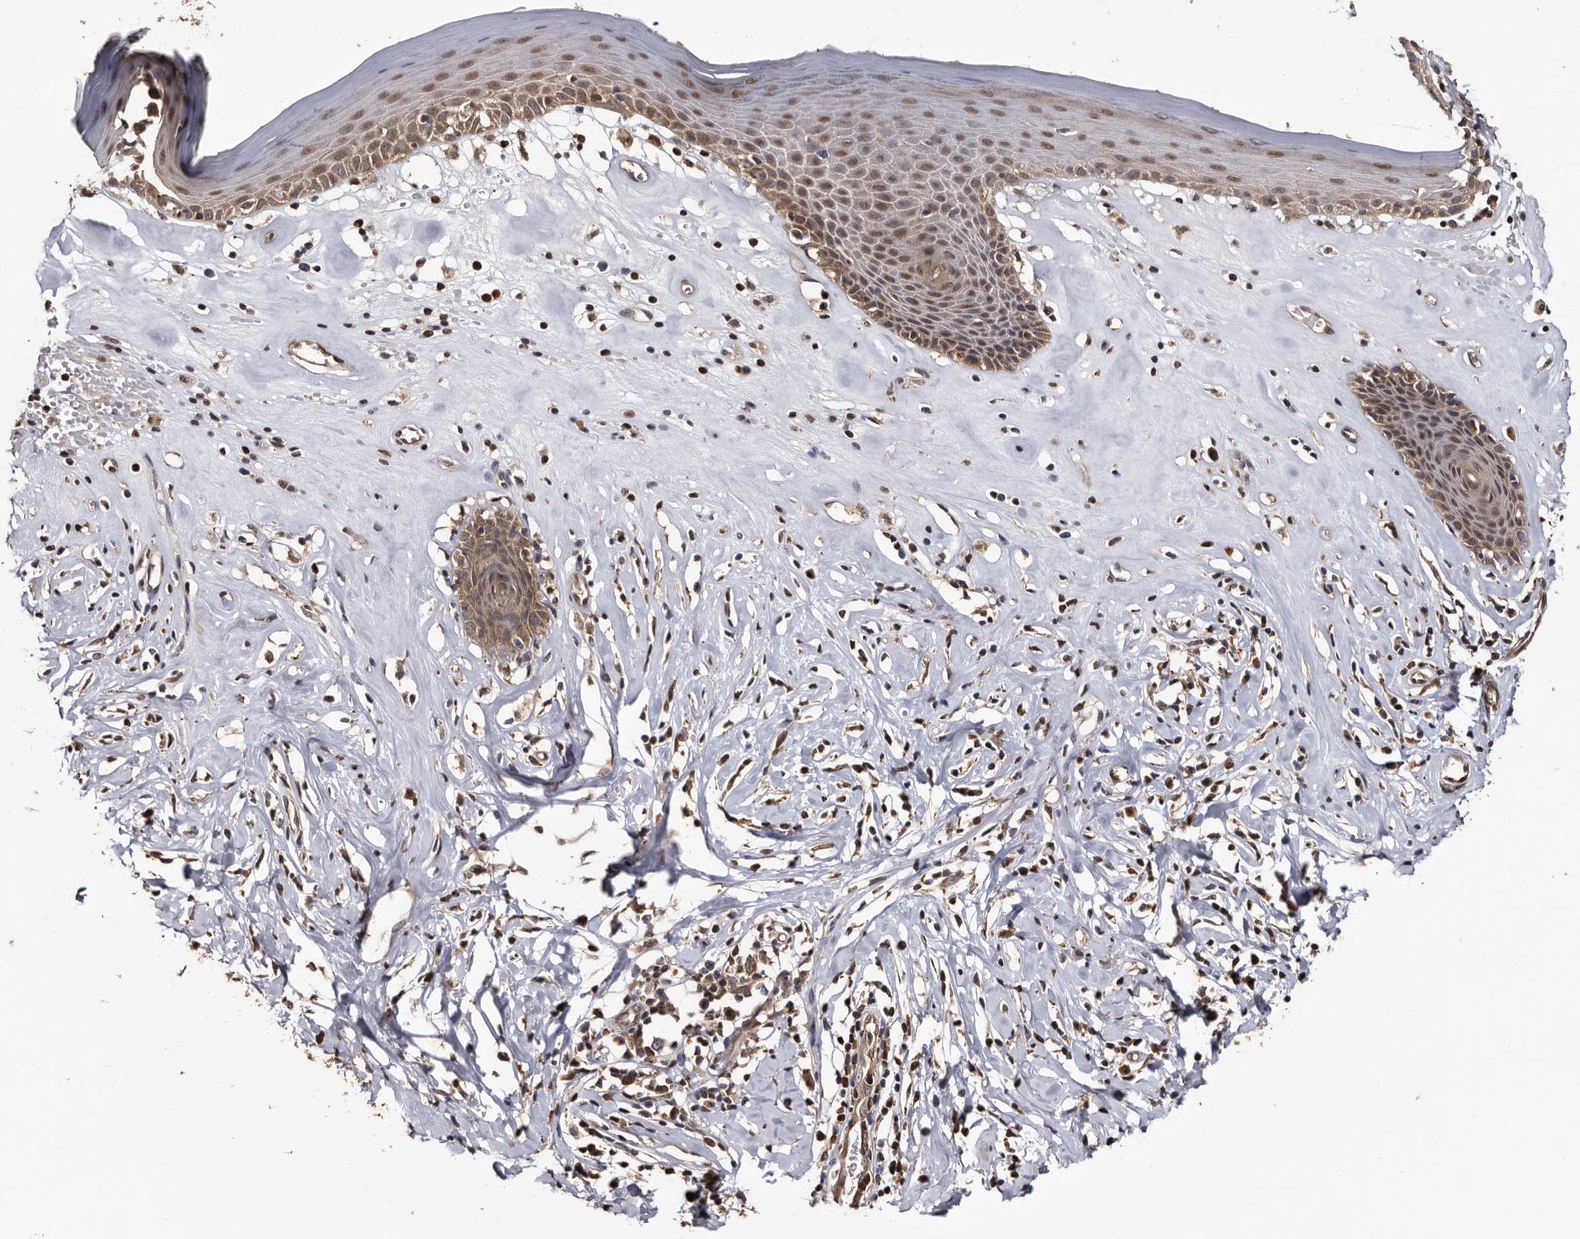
{"staining": {"intensity": "moderate", "quantity": ">75%", "location": "cytoplasmic/membranous,nuclear"}, "tissue": "skin", "cell_type": "Epidermal cells", "image_type": "normal", "snomed": [{"axis": "morphology", "description": "Normal tissue, NOS"}, {"axis": "morphology", "description": "Inflammation, NOS"}, {"axis": "topography", "description": "Vulva"}], "caption": "Skin stained with DAB immunohistochemistry displays medium levels of moderate cytoplasmic/membranous,nuclear expression in about >75% of epidermal cells. (Stains: DAB in brown, nuclei in blue, Microscopy: brightfield microscopy at high magnification).", "gene": "TTI2", "patient": {"sex": "female", "age": 84}}